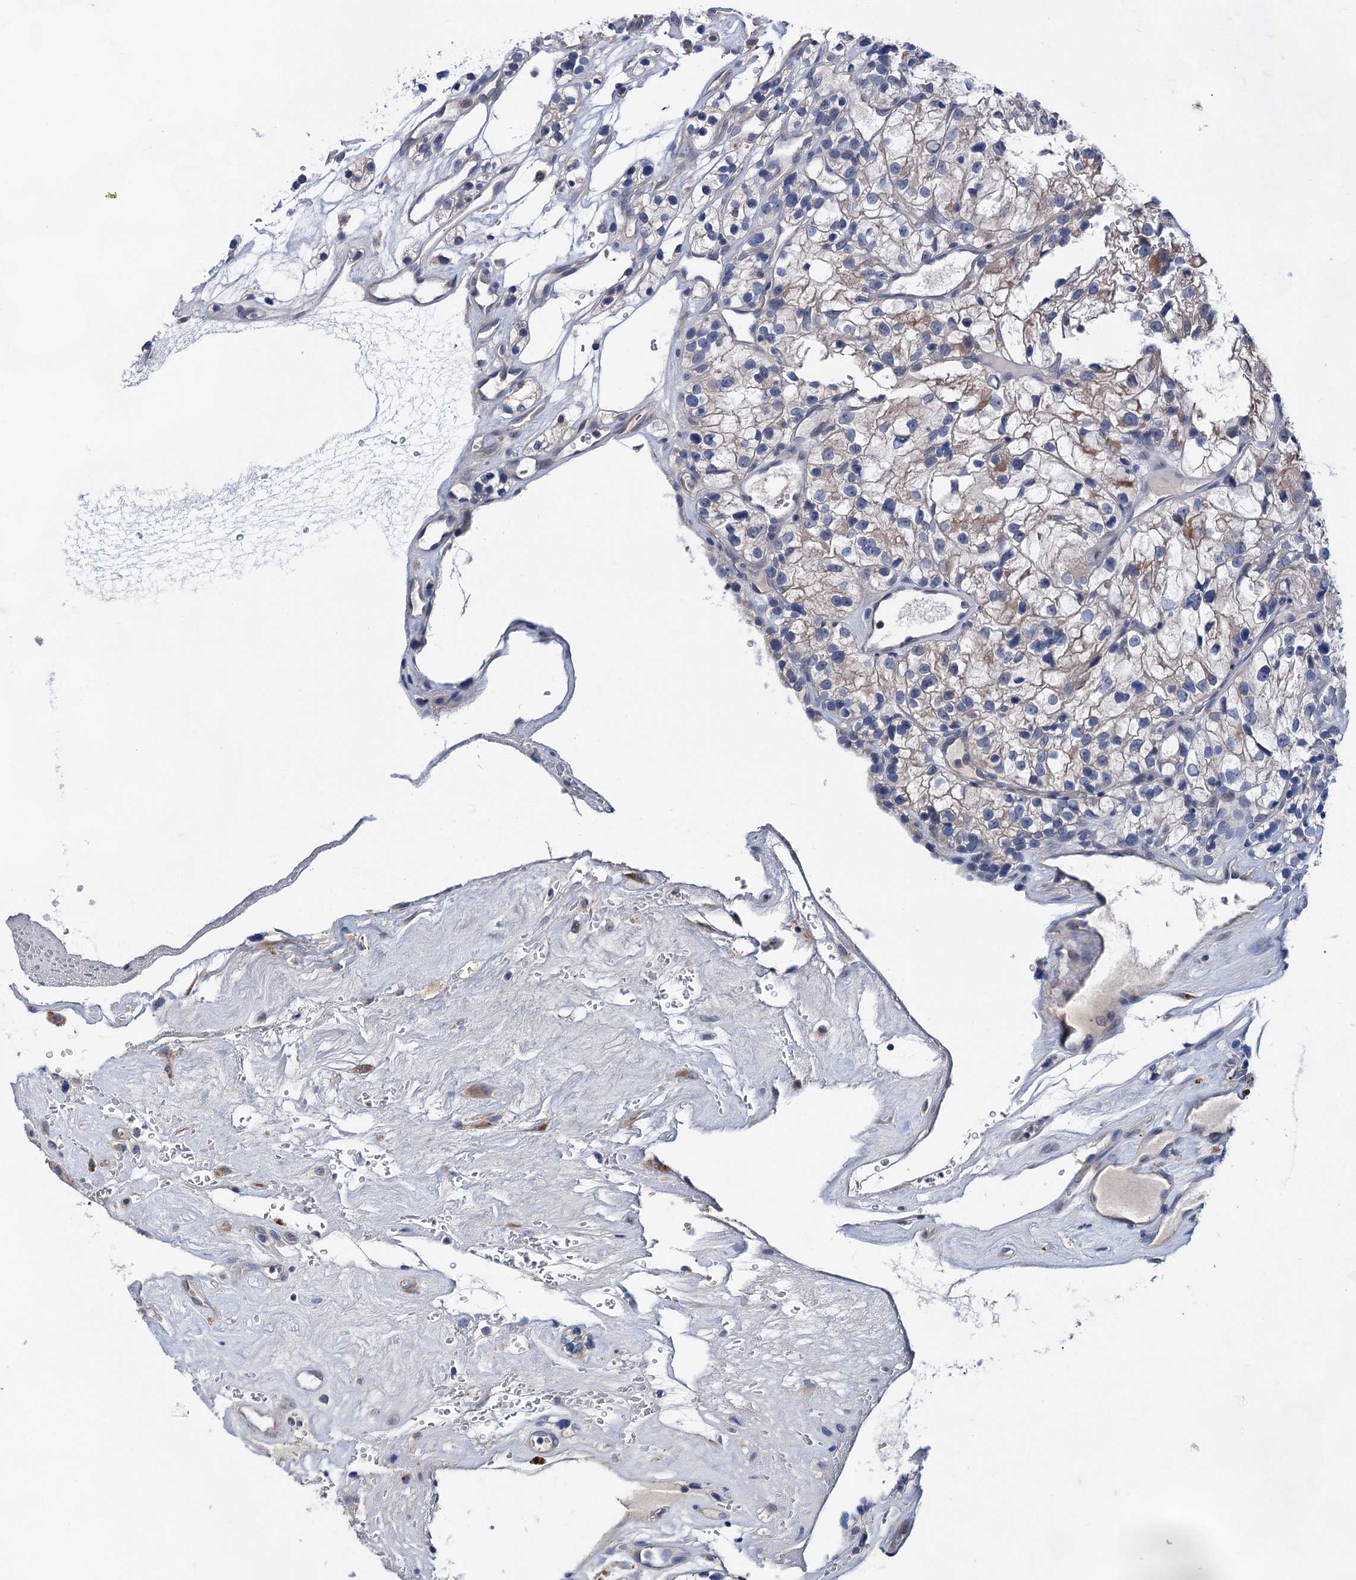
{"staining": {"intensity": "weak", "quantity": "<25%", "location": "cytoplasmic/membranous"}, "tissue": "renal cancer", "cell_type": "Tumor cells", "image_type": "cancer", "snomed": [{"axis": "morphology", "description": "Adenocarcinoma, NOS"}, {"axis": "topography", "description": "Kidney"}], "caption": "Tumor cells show no significant positivity in renal cancer (adenocarcinoma). (DAB immunohistochemistry (IHC) with hematoxylin counter stain).", "gene": "MORN3", "patient": {"sex": "female", "age": 57}}